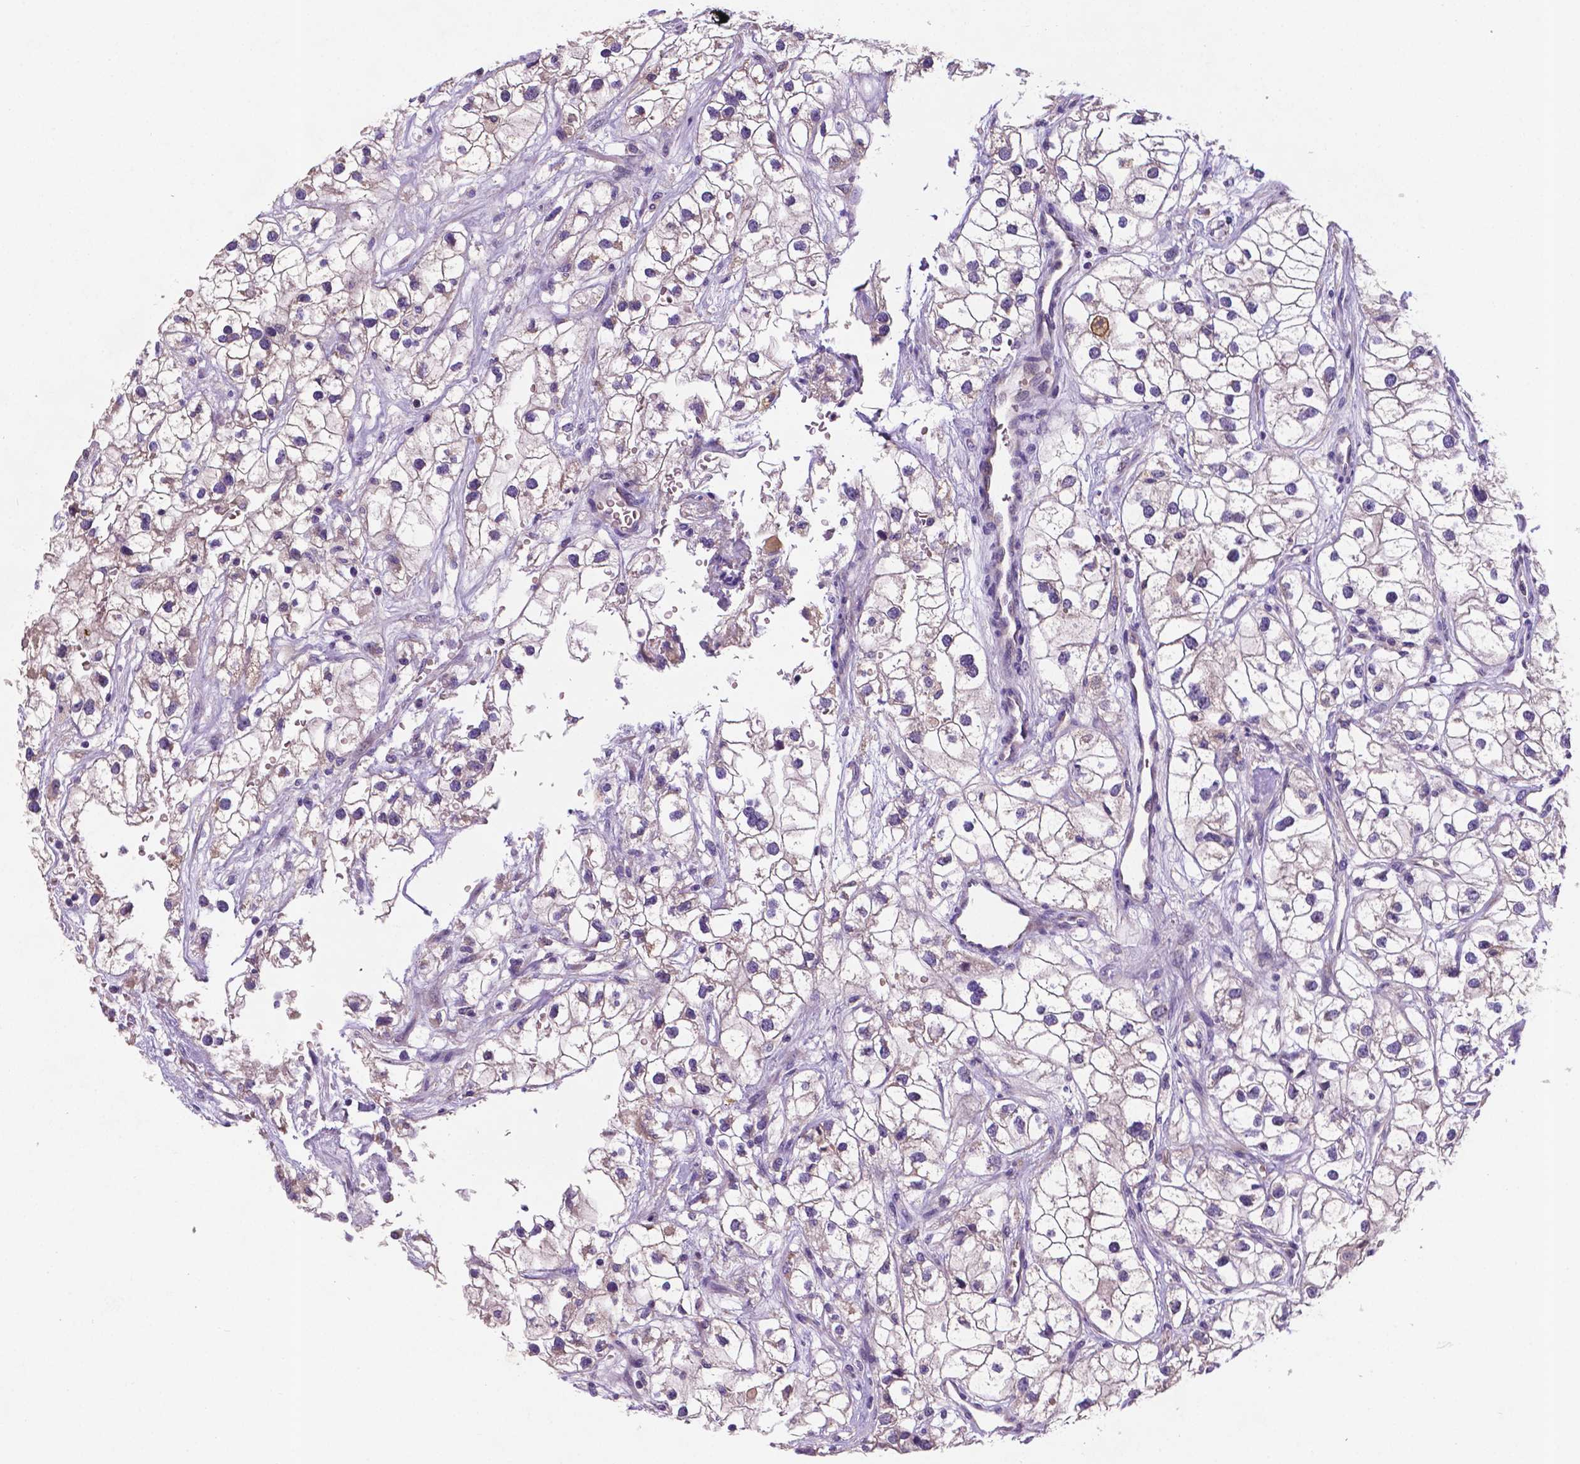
{"staining": {"intensity": "negative", "quantity": "none", "location": "none"}, "tissue": "renal cancer", "cell_type": "Tumor cells", "image_type": "cancer", "snomed": [{"axis": "morphology", "description": "Adenocarcinoma, NOS"}, {"axis": "topography", "description": "Kidney"}], "caption": "Tumor cells are negative for brown protein staining in renal adenocarcinoma.", "gene": "TM4SF20", "patient": {"sex": "male", "age": 59}}